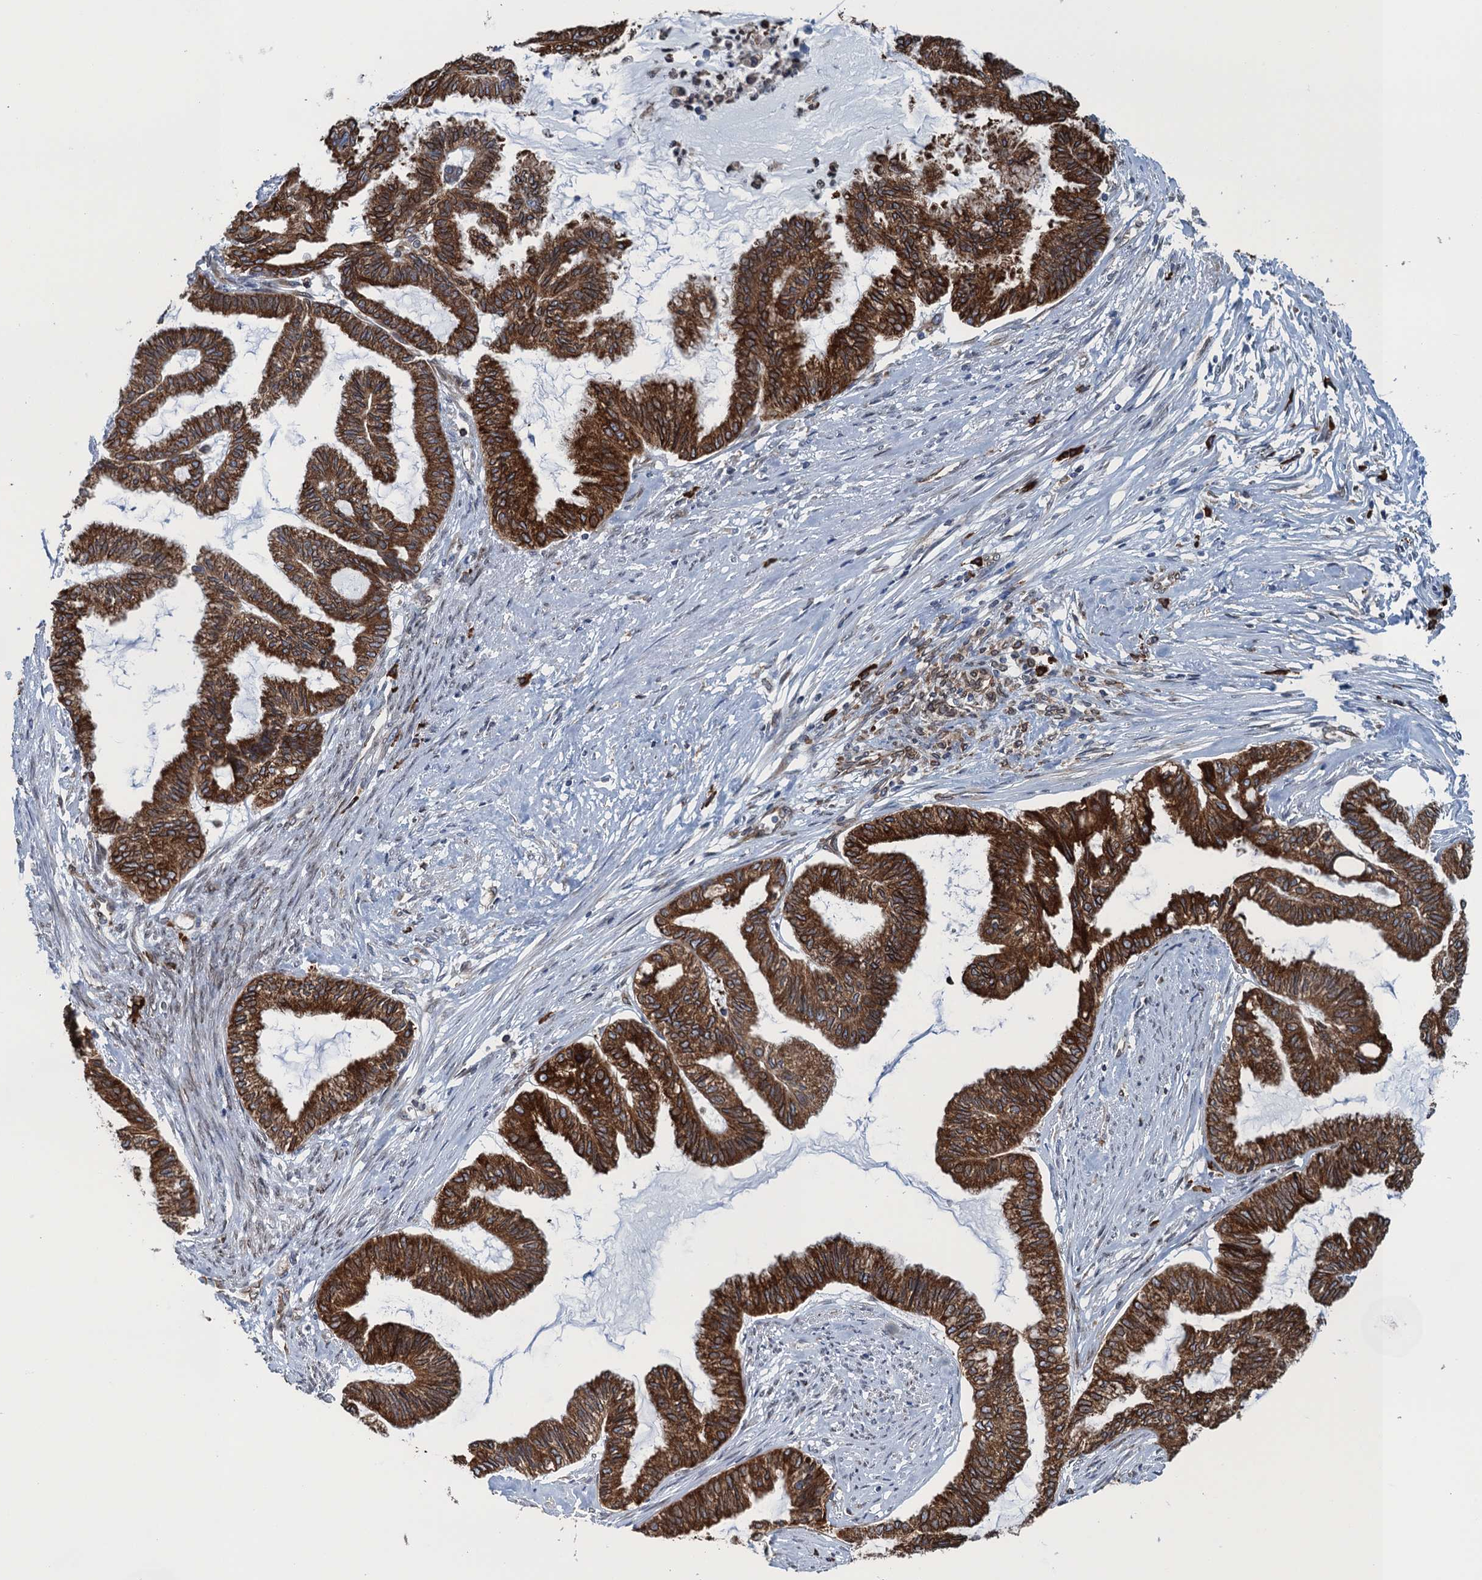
{"staining": {"intensity": "strong", "quantity": ">75%", "location": "cytoplasmic/membranous"}, "tissue": "endometrial cancer", "cell_type": "Tumor cells", "image_type": "cancer", "snomed": [{"axis": "morphology", "description": "Adenocarcinoma, NOS"}, {"axis": "topography", "description": "Endometrium"}], "caption": "A brown stain highlights strong cytoplasmic/membranous expression of a protein in human endometrial cancer tumor cells.", "gene": "TMEM205", "patient": {"sex": "female", "age": 86}}